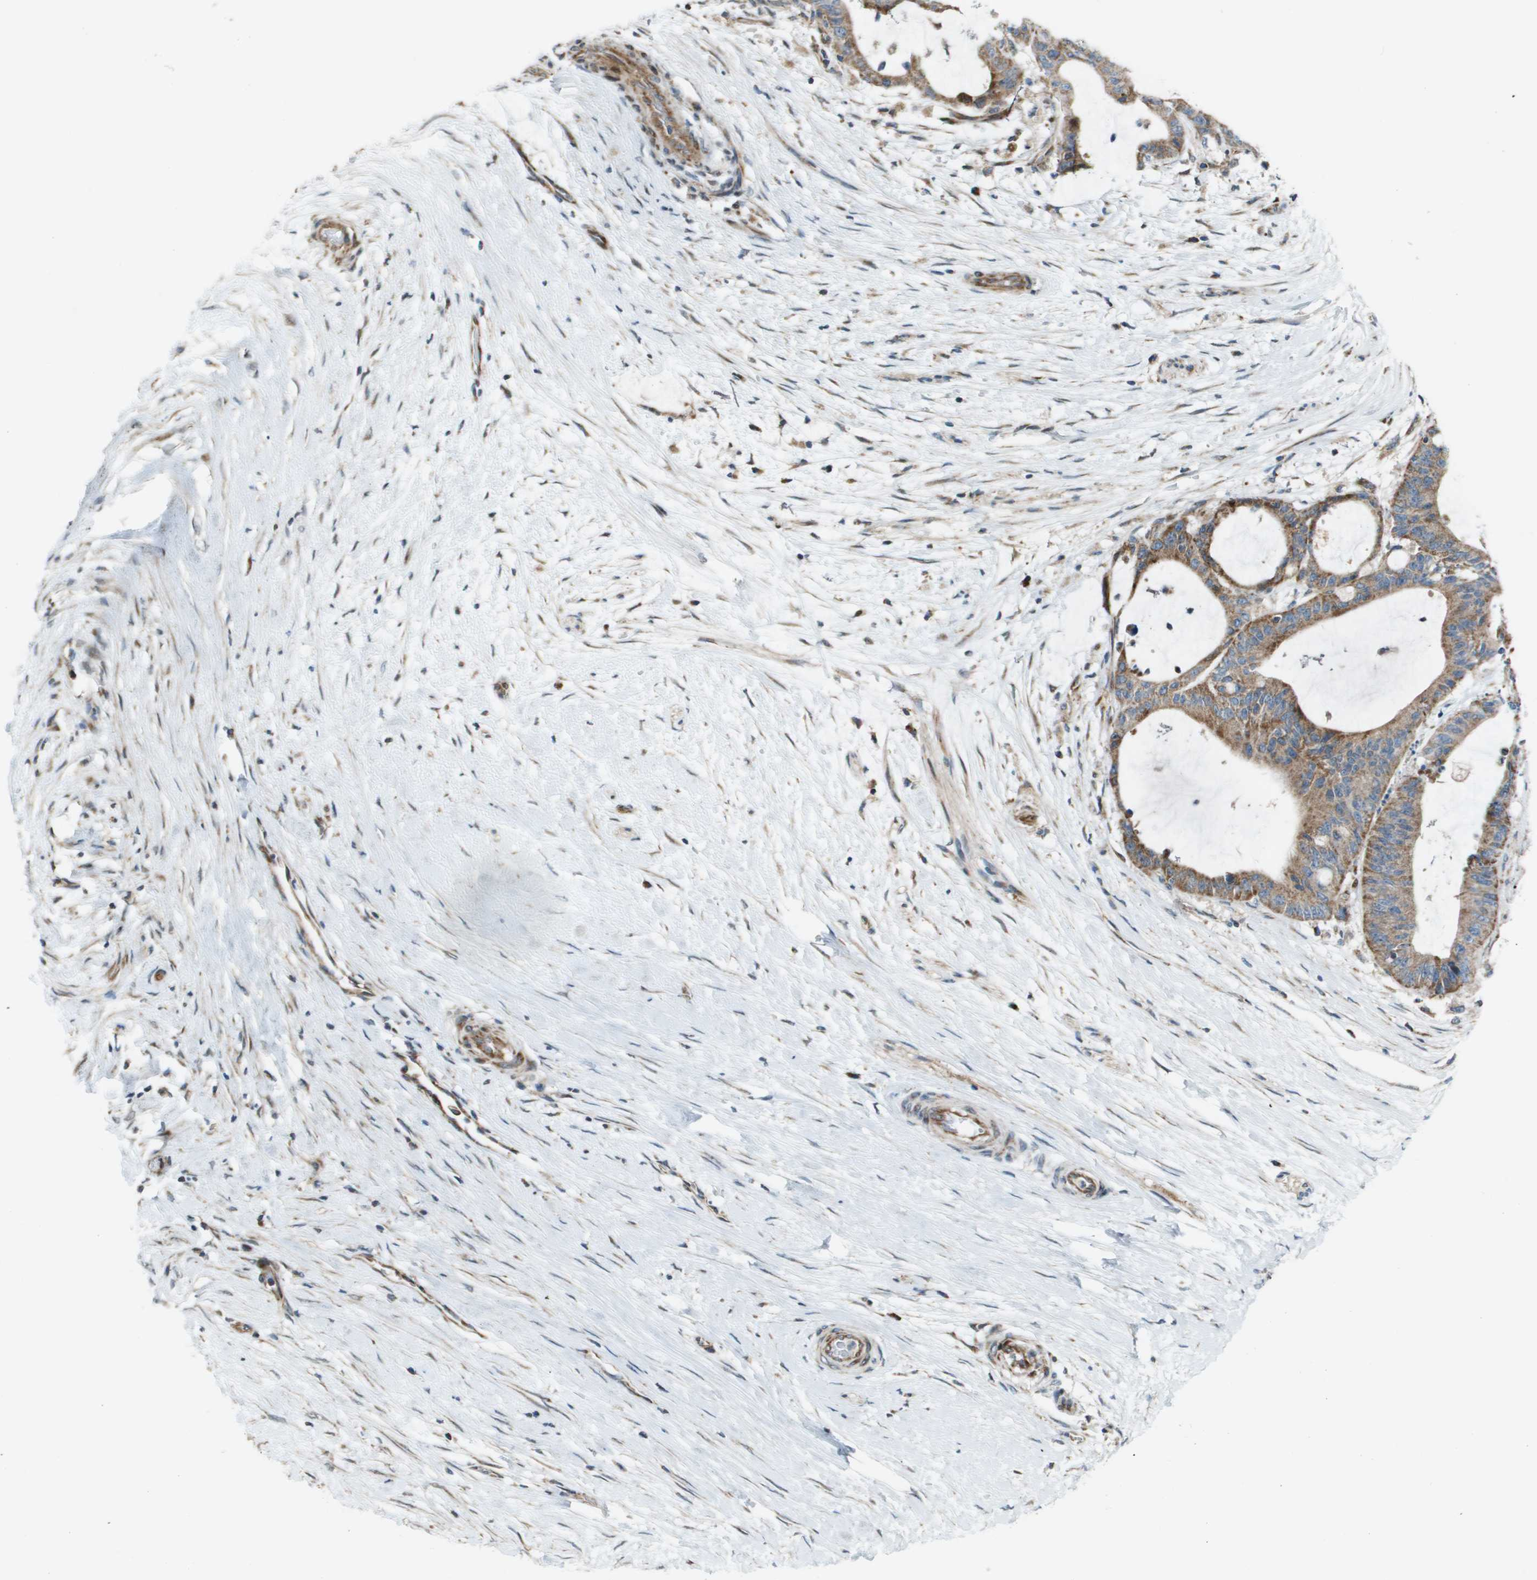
{"staining": {"intensity": "moderate", "quantity": ">75%", "location": "cytoplasmic/membranous"}, "tissue": "liver cancer", "cell_type": "Tumor cells", "image_type": "cancer", "snomed": [{"axis": "morphology", "description": "Cholangiocarcinoma"}, {"axis": "topography", "description": "Liver"}], "caption": "Tumor cells show moderate cytoplasmic/membranous expression in approximately >75% of cells in liver cancer.", "gene": "MGAT3", "patient": {"sex": "female", "age": 73}}